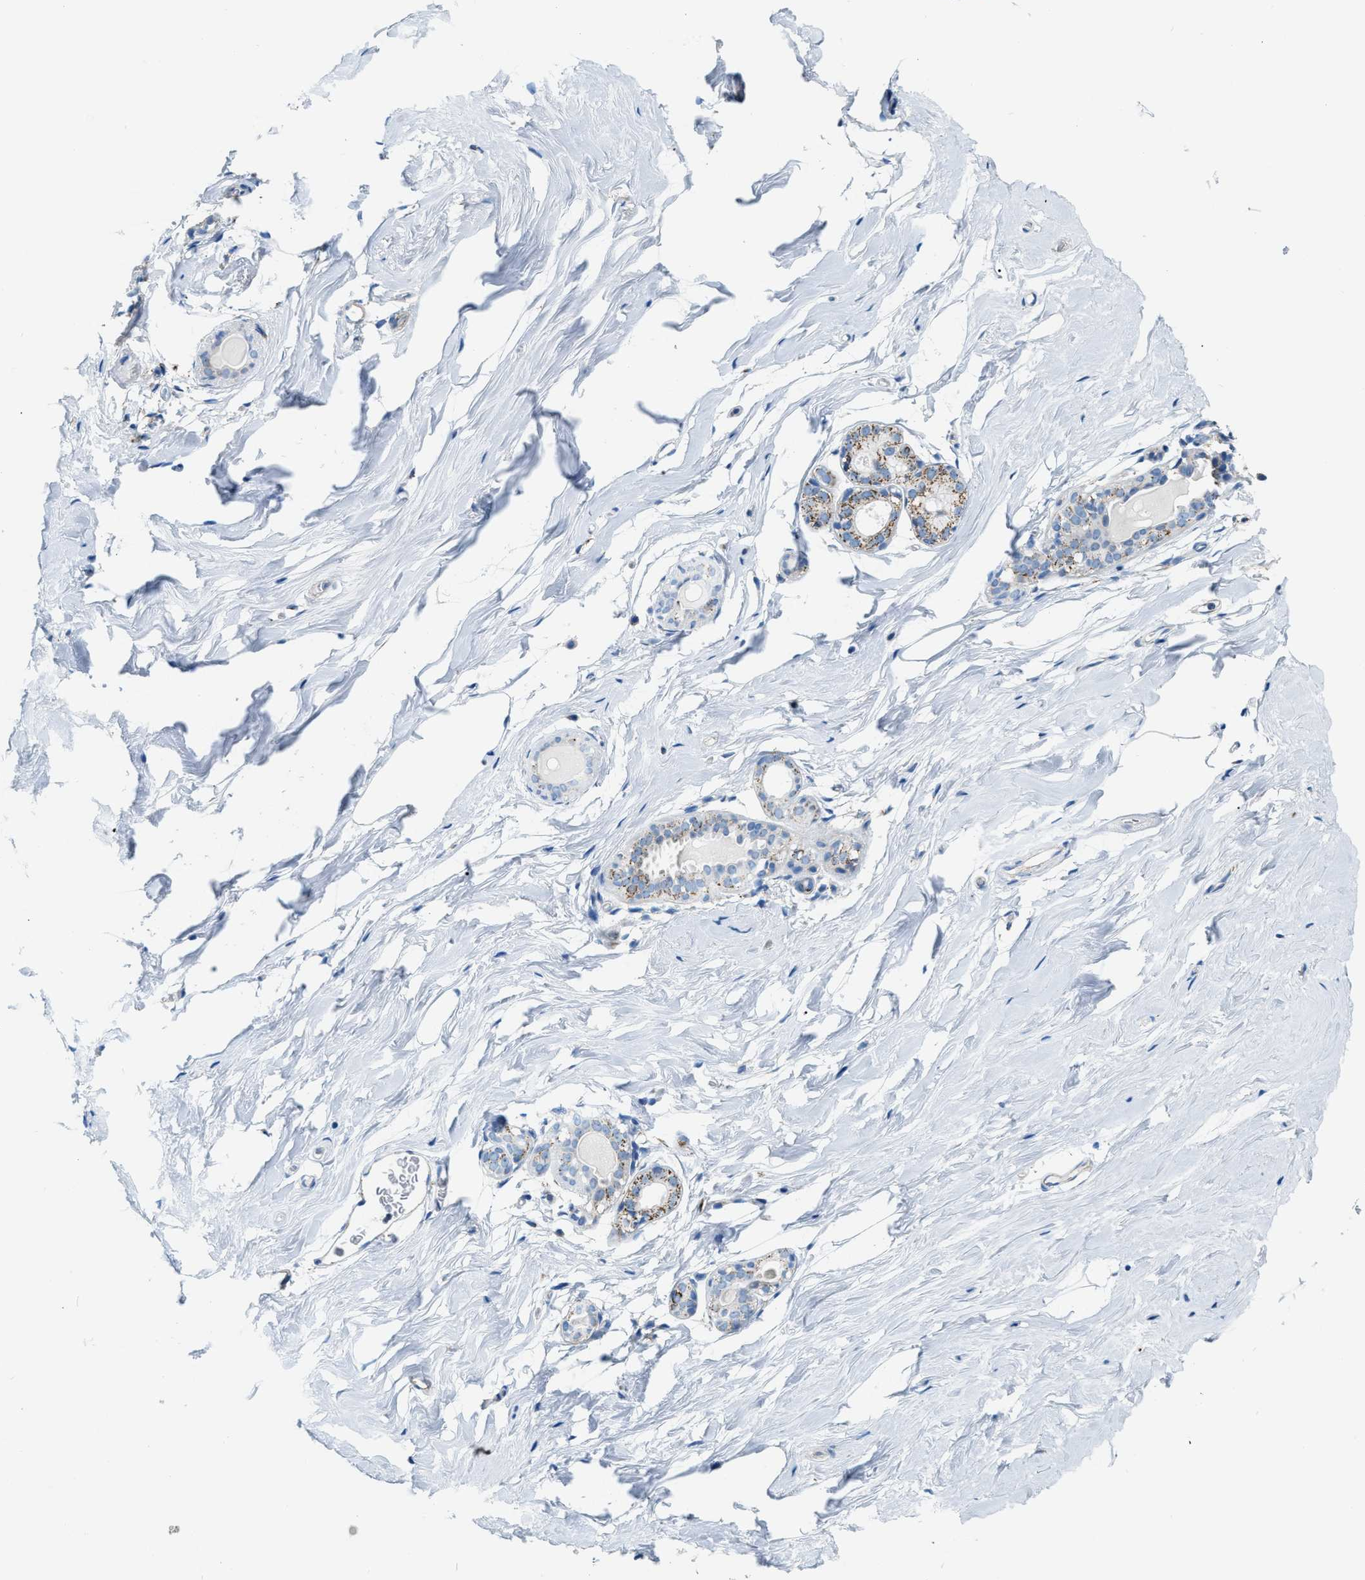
{"staining": {"intensity": "negative", "quantity": "none", "location": "none"}, "tissue": "breast", "cell_type": "Adipocytes", "image_type": "normal", "snomed": [{"axis": "morphology", "description": "Normal tissue, NOS"}, {"axis": "topography", "description": "Breast"}], "caption": "IHC micrograph of normal breast: human breast stained with DAB exhibits no significant protein staining in adipocytes.", "gene": "JADE1", "patient": {"sex": "female", "age": 62}}